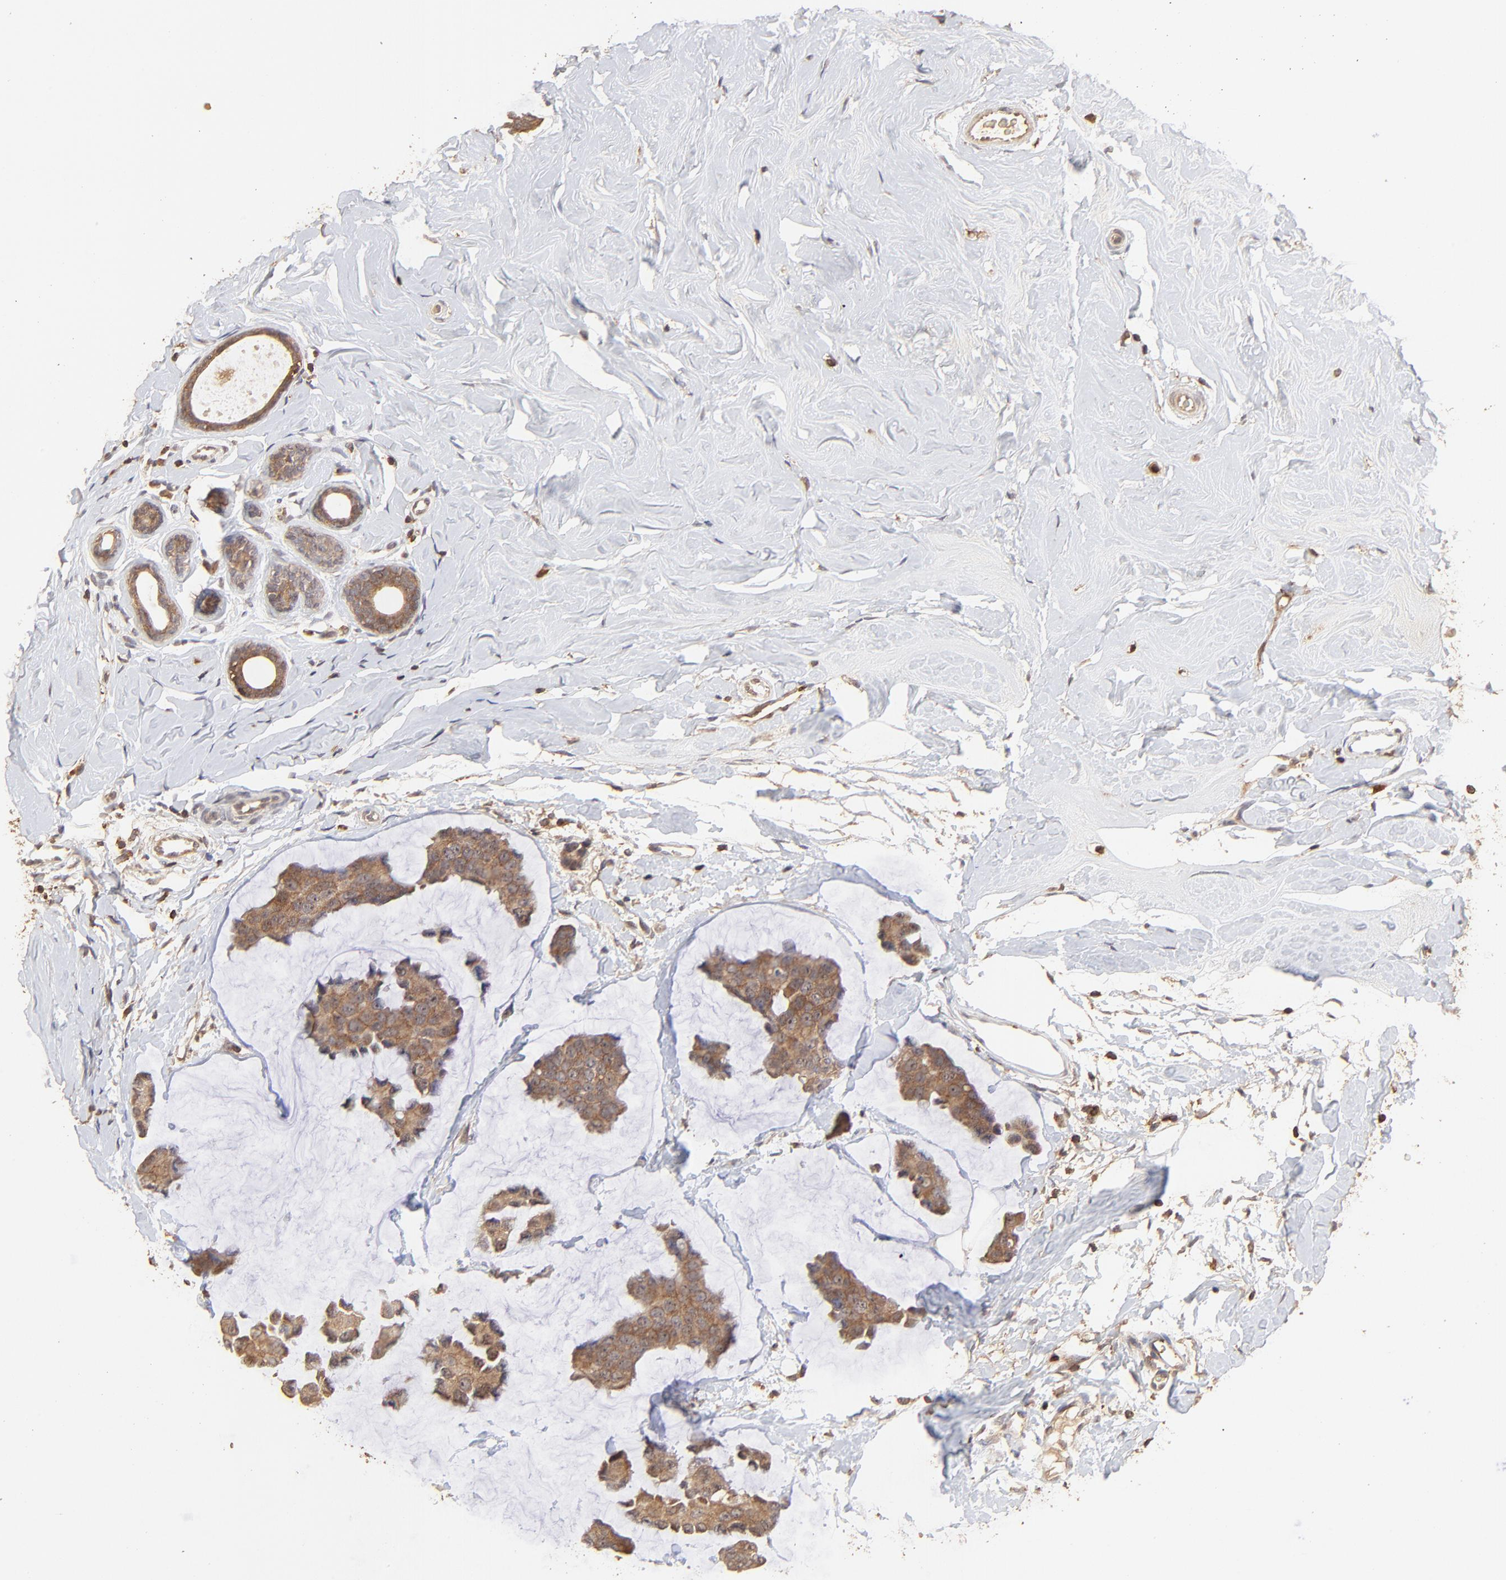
{"staining": {"intensity": "moderate", "quantity": ">75%", "location": "cytoplasmic/membranous"}, "tissue": "breast cancer", "cell_type": "Tumor cells", "image_type": "cancer", "snomed": [{"axis": "morphology", "description": "Normal tissue, NOS"}, {"axis": "morphology", "description": "Duct carcinoma"}, {"axis": "topography", "description": "Breast"}], "caption": "The histopathology image shows a brown stain indicating the presence of a protein in the cytoplasmic/membranous of tumor cells in intraductal carcinoma (breast).", "gene": "STON2", "patient": {"sex": "female", "age": 50}}